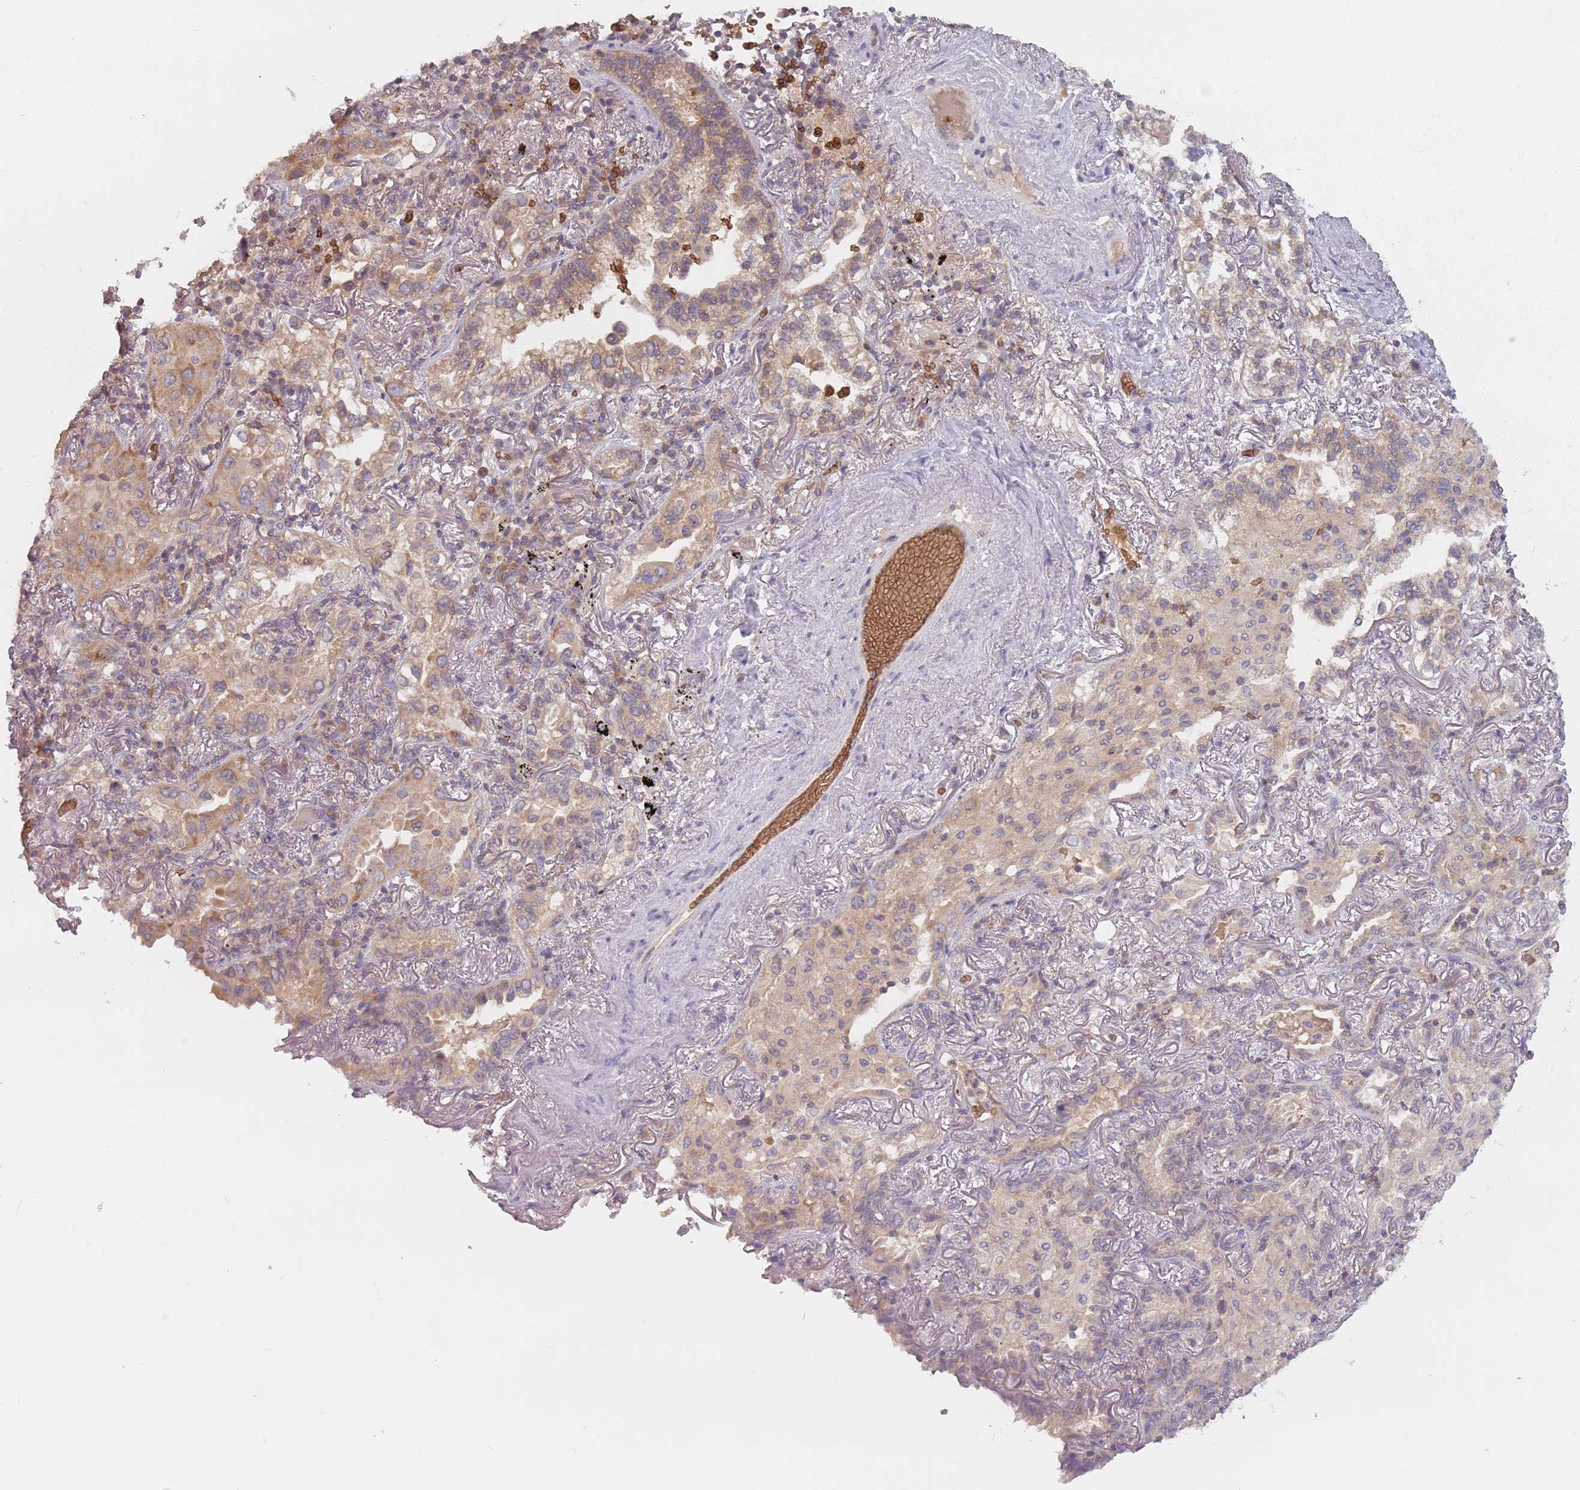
{"staining": {"intensity": "moderate", "quantity": "25%-75%", "location": "cytoplasmic/membranous"}, "tissue": "lung cancer", "cell_type": "Tumor cells", "image_type": "cancer", "snomed": [{"axis": "morphology", "description": "Adenocarcinoma, NOS"}, {"axis": "topography", "description": "Lung"}], "caption": "Immunohistochemical staining of human lung cancer demonstrates medium levels of moderate cytoplasmic/membranous protein staining in approximately 25%-75% of tumor cells. The staining was performed using DAB (3,3'-diaminobenzidine), with brown indicating positive protein expression. Nuclei are stained blue with hematoxylin.", "gene": "ASB13", "patient": {"sex": "female", "age": 69}}